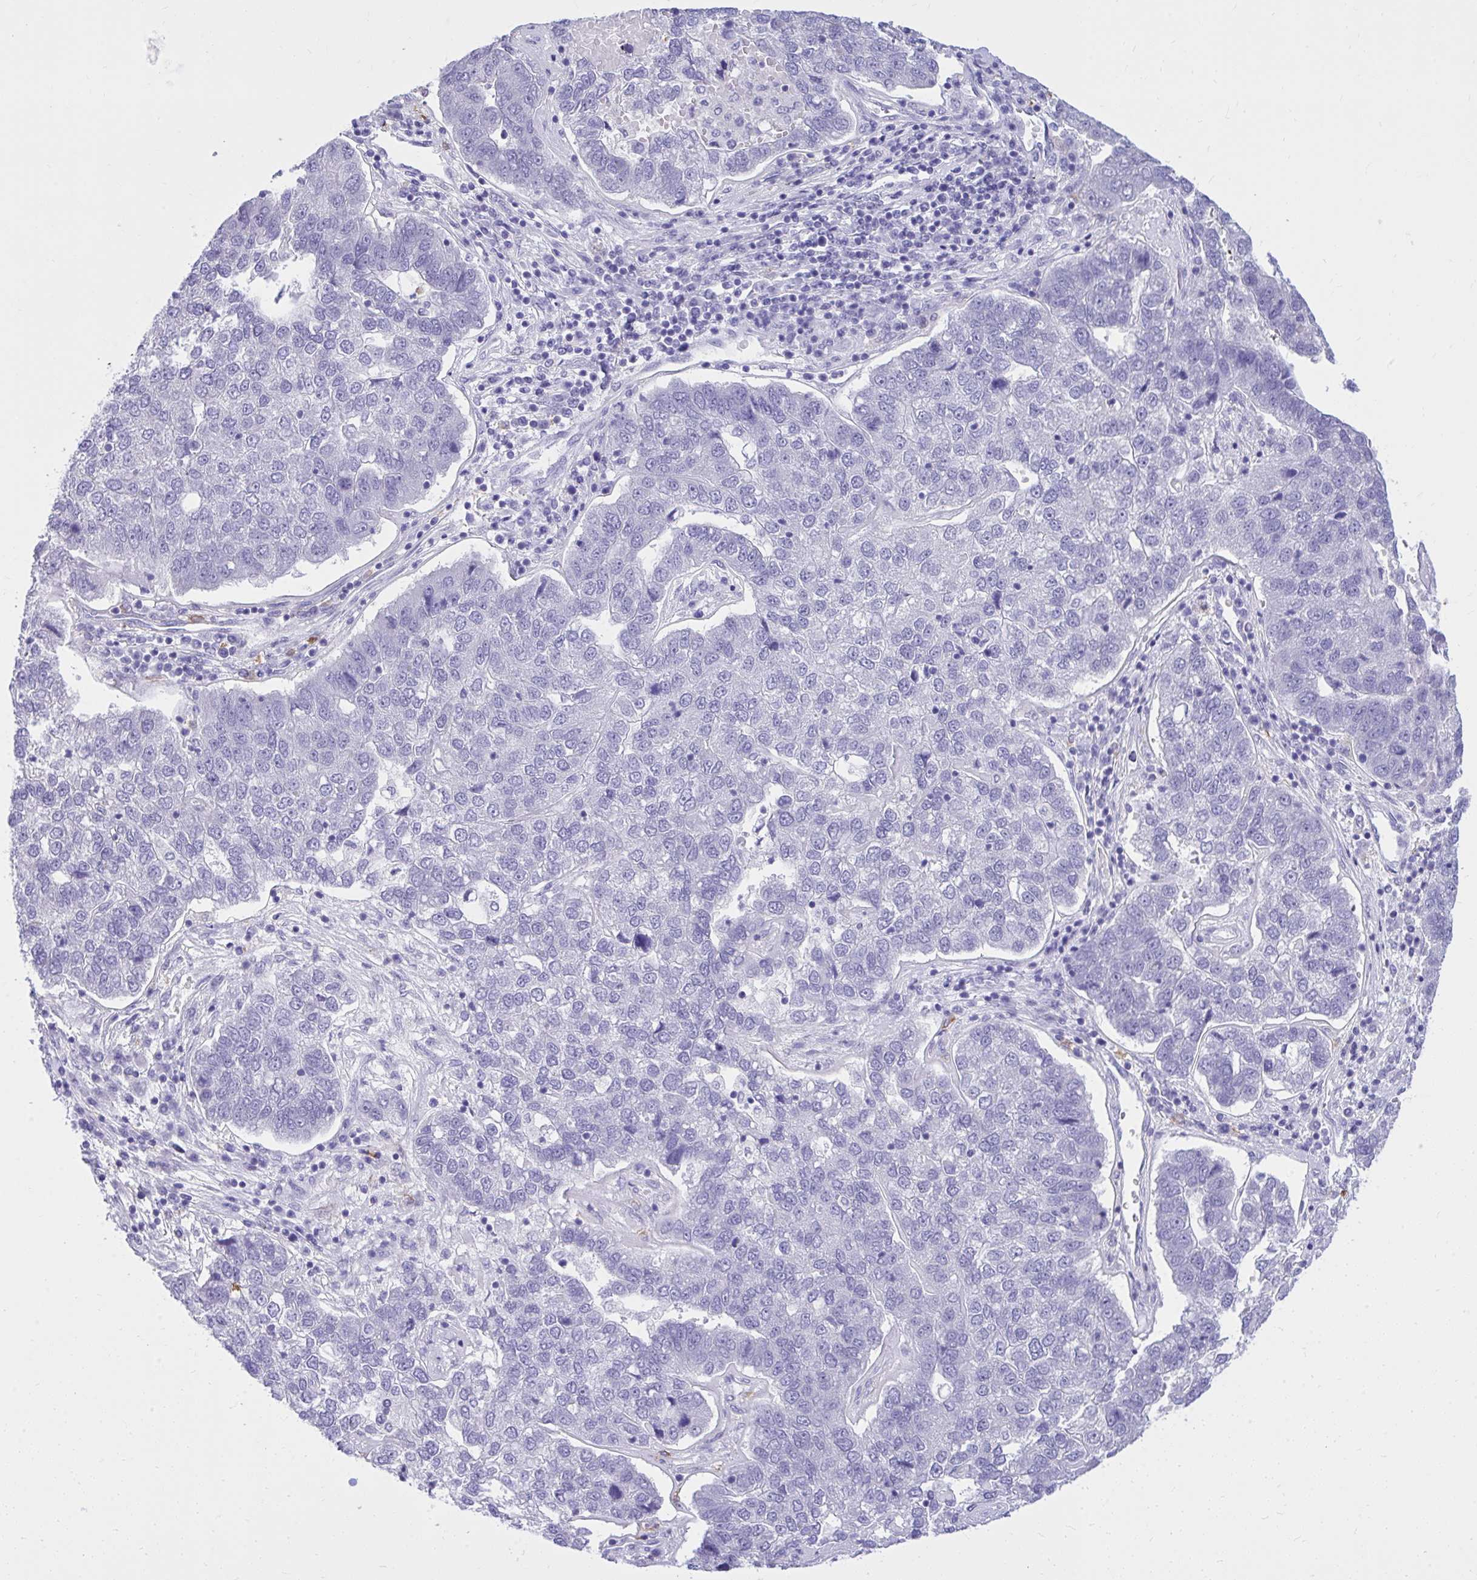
{"staining": {"intensity": "negative", "quantity": "none", "location": "none"}, "tissue": "pancreatic cancer", "cell_type": "Tumor cells", "image_type": "cancer", "snomed": [{"axis": "morphology", "description": "Adenocarcinoma, NOS"}, {"axis": "topography", "description": "Pancreas"}], "caption": "This is an IHC photomicrograph of human pancreatic cancer. There is no staining in tumor cells.", "gene": "PSD", "patient": {"sex": "female", "age": 61}}